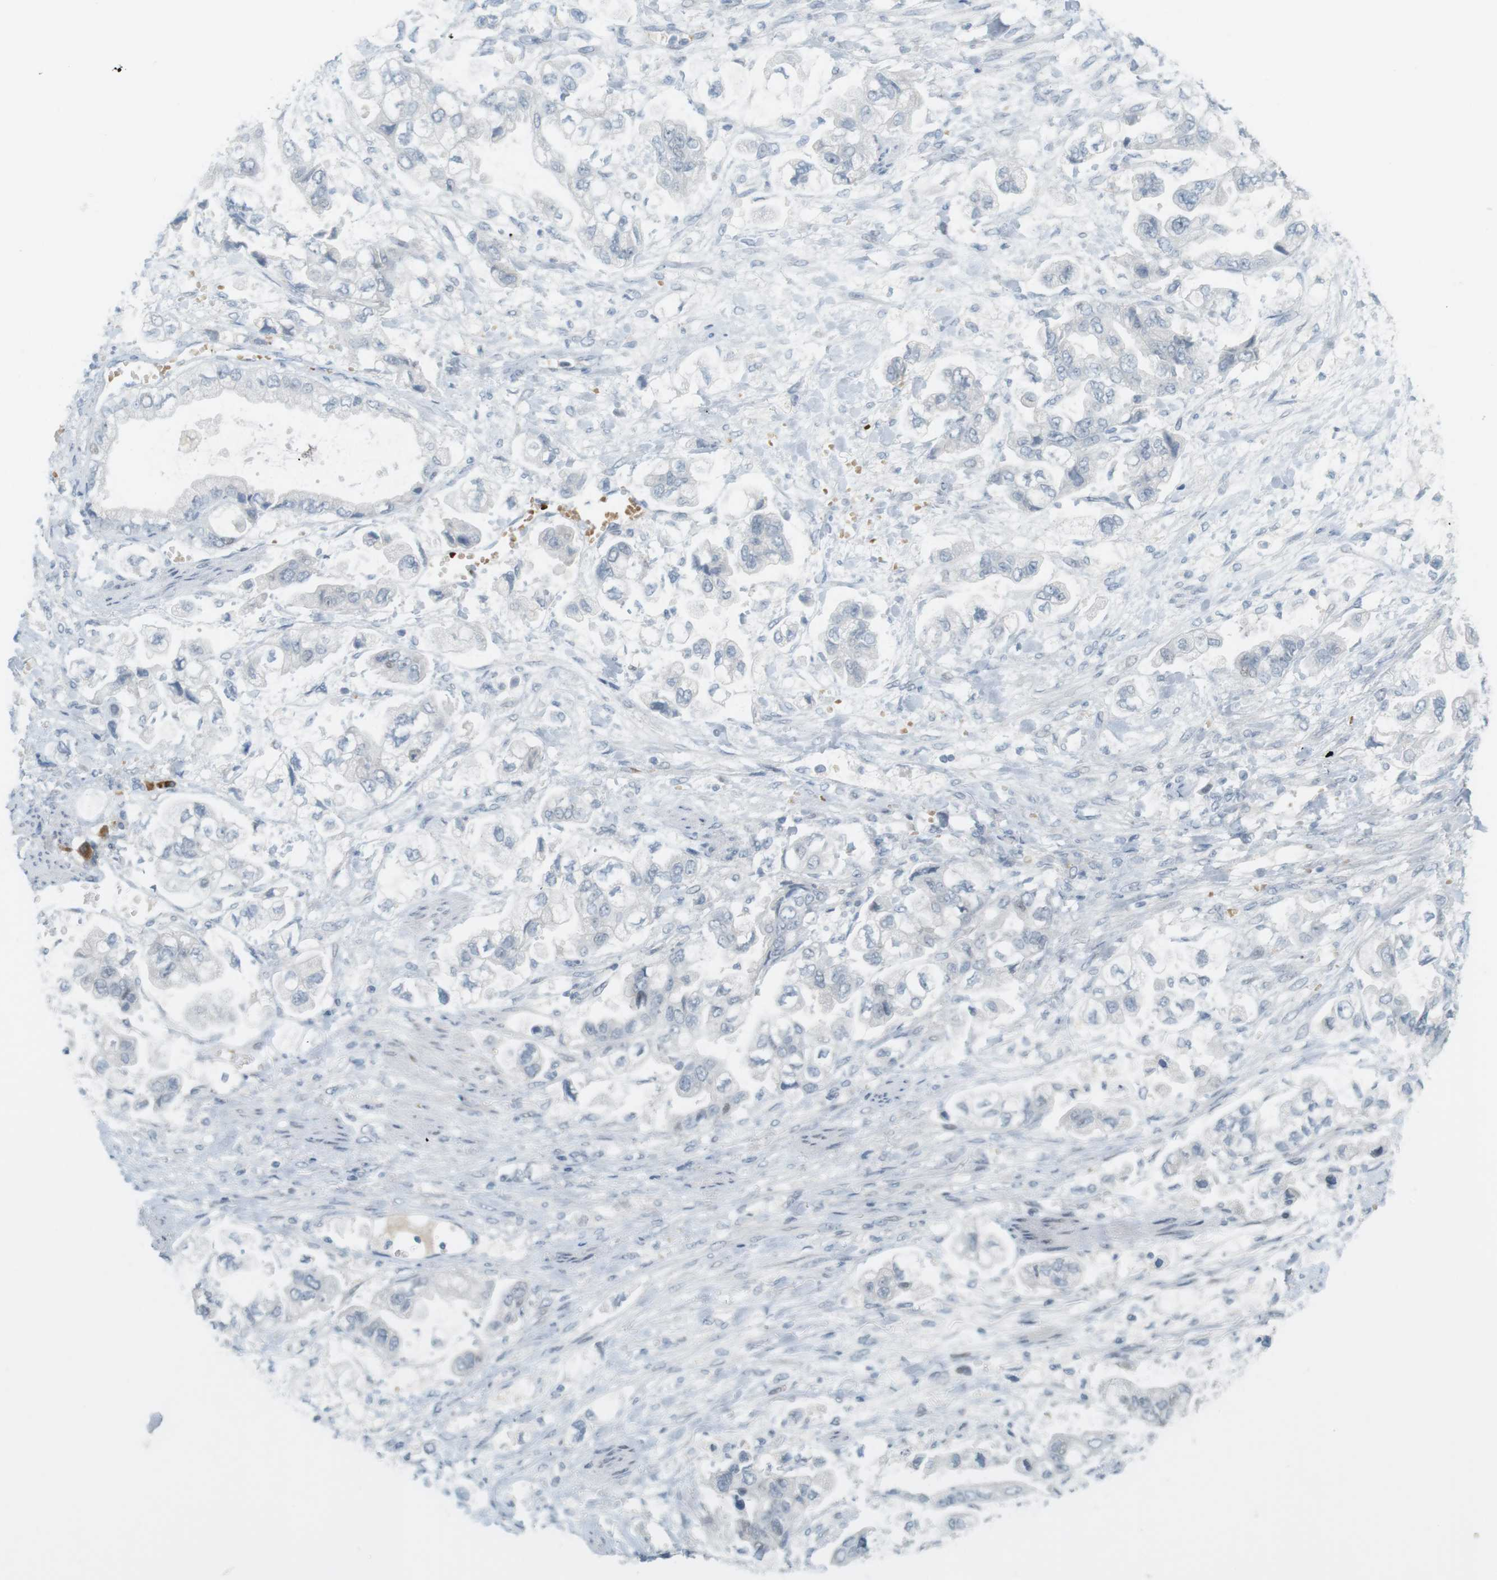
{"staining": {"intensity": "negative", "quantity": "none", "location": "none"}, "tissue": "stomach cancer", "cell_type": "Tumor cells", "image_type": "cancer", "snomed": [{"axis": "morphology", "description": "Normal tissue, NOS"}, {"axis": "morphology", "description": "Adenocarcinoma, NOS"}, {"axis": "topography", "description": "Stomach"}], "caption": "Adenocarcinoma (stomach) was stained to show a protein in brown. There is no significant staining in tumor cells. (DAB (3,3'-diaminobenzidine) immunohistochemistry, high magnification).", "gene": "DMC1", "patient": {"sex": "male", "age": 62}}